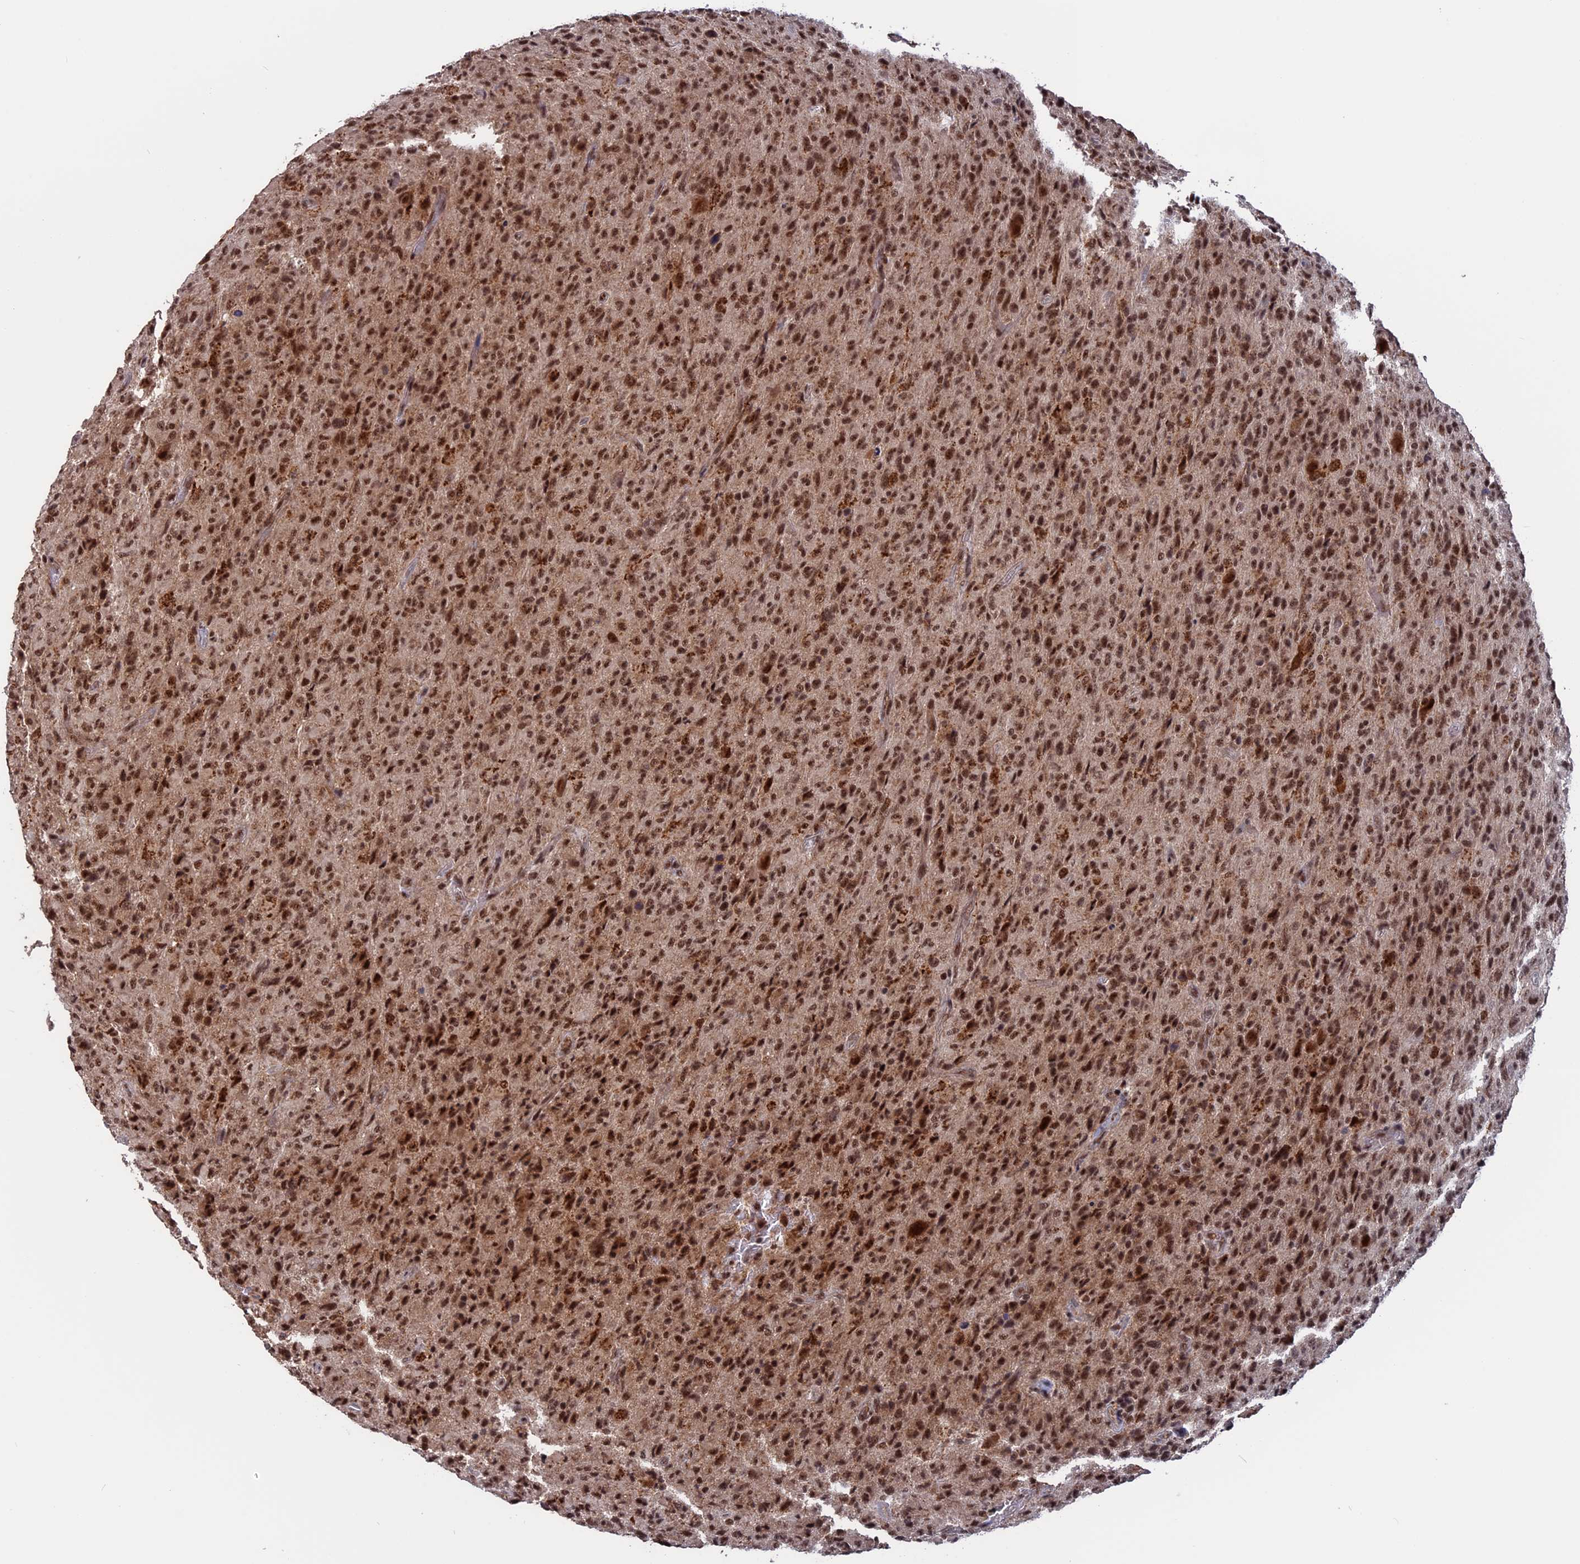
{"staining": {"intensity": "moderate", "quantity": ">75%", "location": "nuclear"}, "tissue": "glioma", "cell_type": "Tumor cells", "image_type": "cancer", "snomed": [{"axis": "morphology", "description": "Glioma, malignant, High grade"}, {"axis": "topography", "description": "Brain"}], "caption": "Protein staining of glioma tissue reveals moderate nuclear expression in approximately >75% of tumor cells. The staining is performed using DAB brown chromogen to label protein expression. The nuclei are counter-stained blue using hematoxylin.", "gene": "CACTIN", "patient": {"sex": "female", "age": 57}}